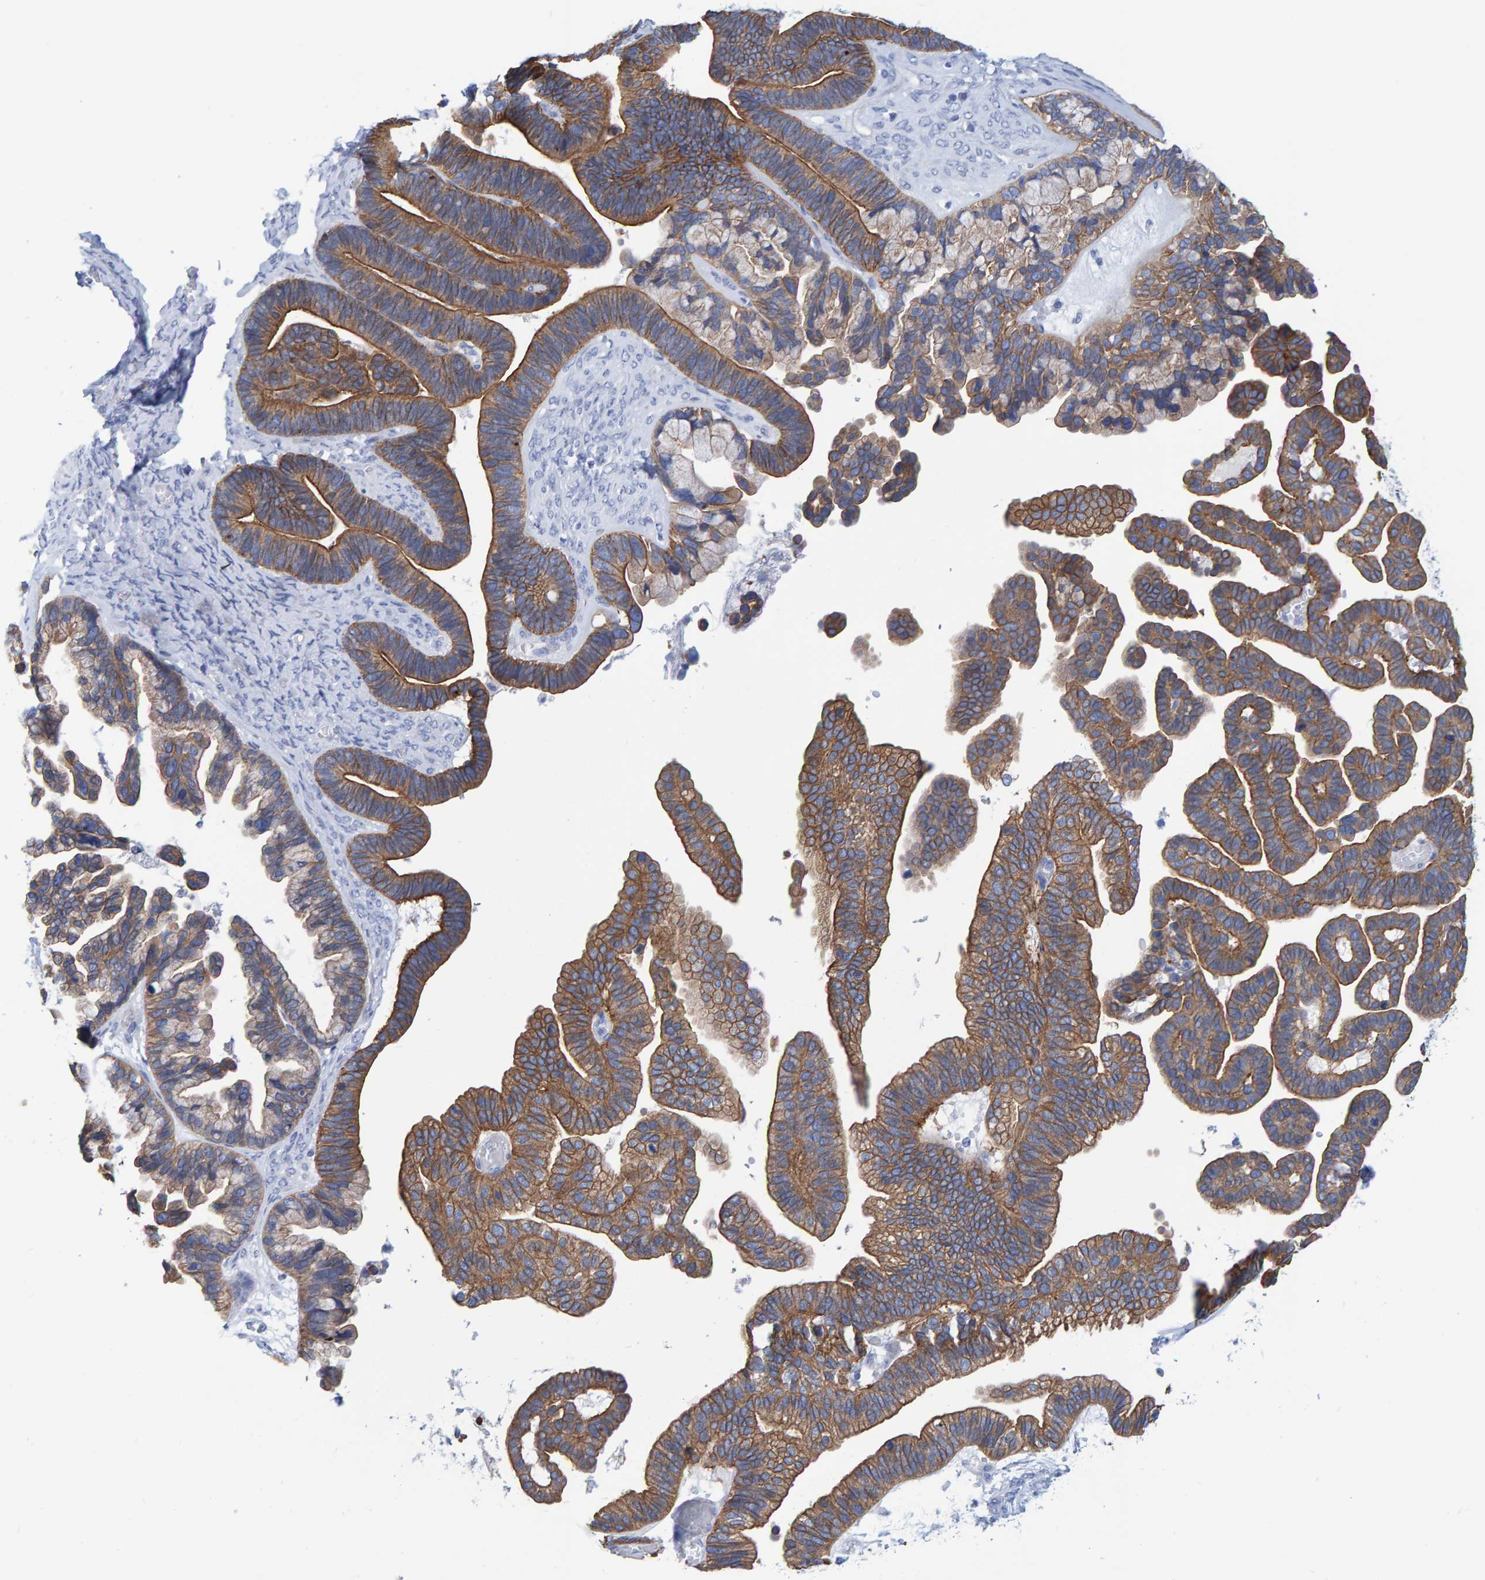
{"staining": {"intensity": "moderate", "quantity": ">75%", "location": "cytoplasmic/membranous"}, "tissue": "ovarian cancer", "cell_type": "Tumor cells", "image_type": "cancer", "snomed": [{"axis": "morphology", "description": "Cystadenocarcinoma, serous, NOS"}, {"axis": "topography", "description": "Ovary"}], "caption": "Tumor cells show moderate cytoplasmic/membranous positivity in about >75% of cells in ovarian cancer (serous cystadenocarcinoma). Ihc stains the protein of interest in brown and the nuclei are stained blue.", "gene": "JAKMIP3", "patient": {"sex": "female", "age": 56}}